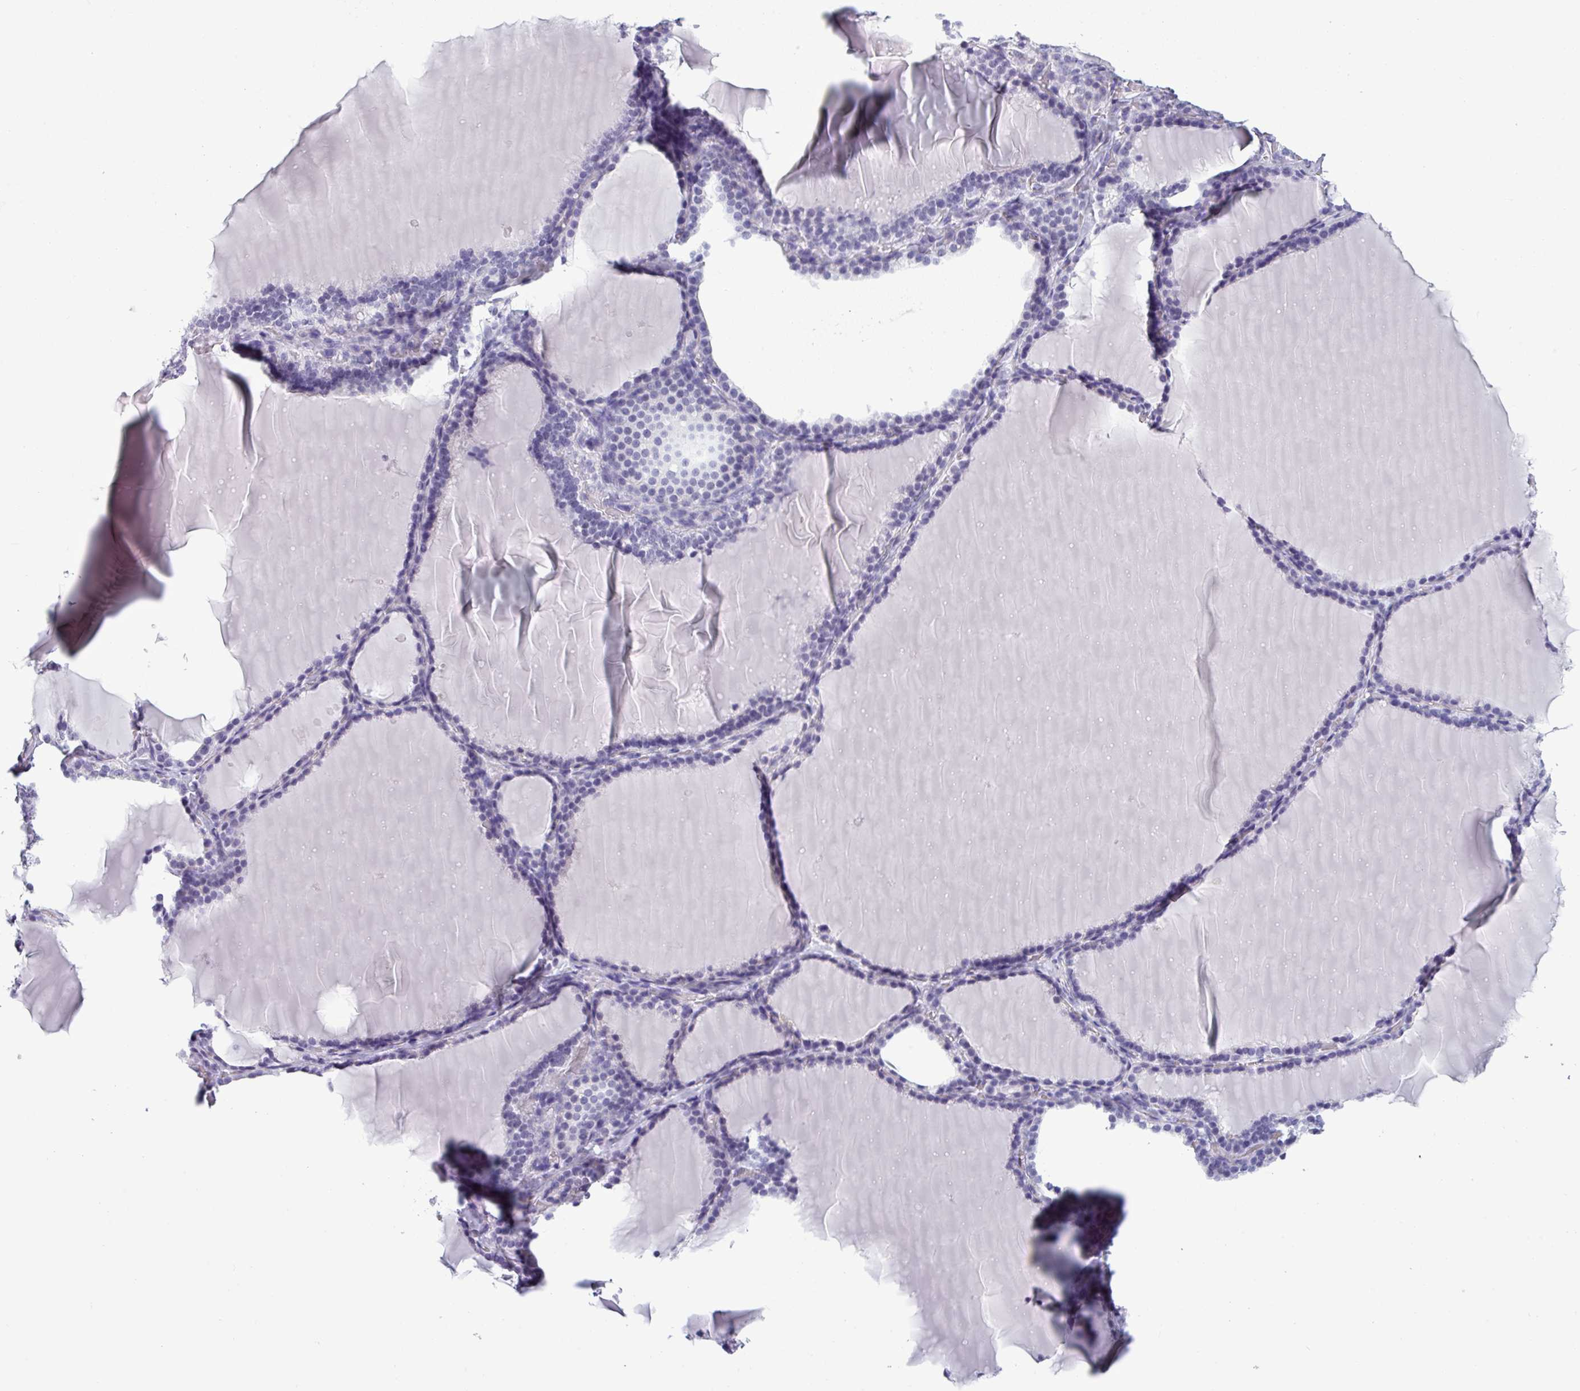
{"staining": {"intensity": "negative", "quantity": "none", "location": "none"}, "tissue": "thyroid gland", "cell_type": "Glandular cells", "image_type": "normal", "snomed": [{"axis": "morphology", "description": "Normal tissue, NOS"}, {"axis": "topography", "description": "Thyroid gland"}], "caption": "DAB immunohistochemical staining of unremarkable thyroid gland demonstrates no significant expression in glandular cells.", "gene": "SRGAP1", "patient": {"sex": "female", "age": 31}}